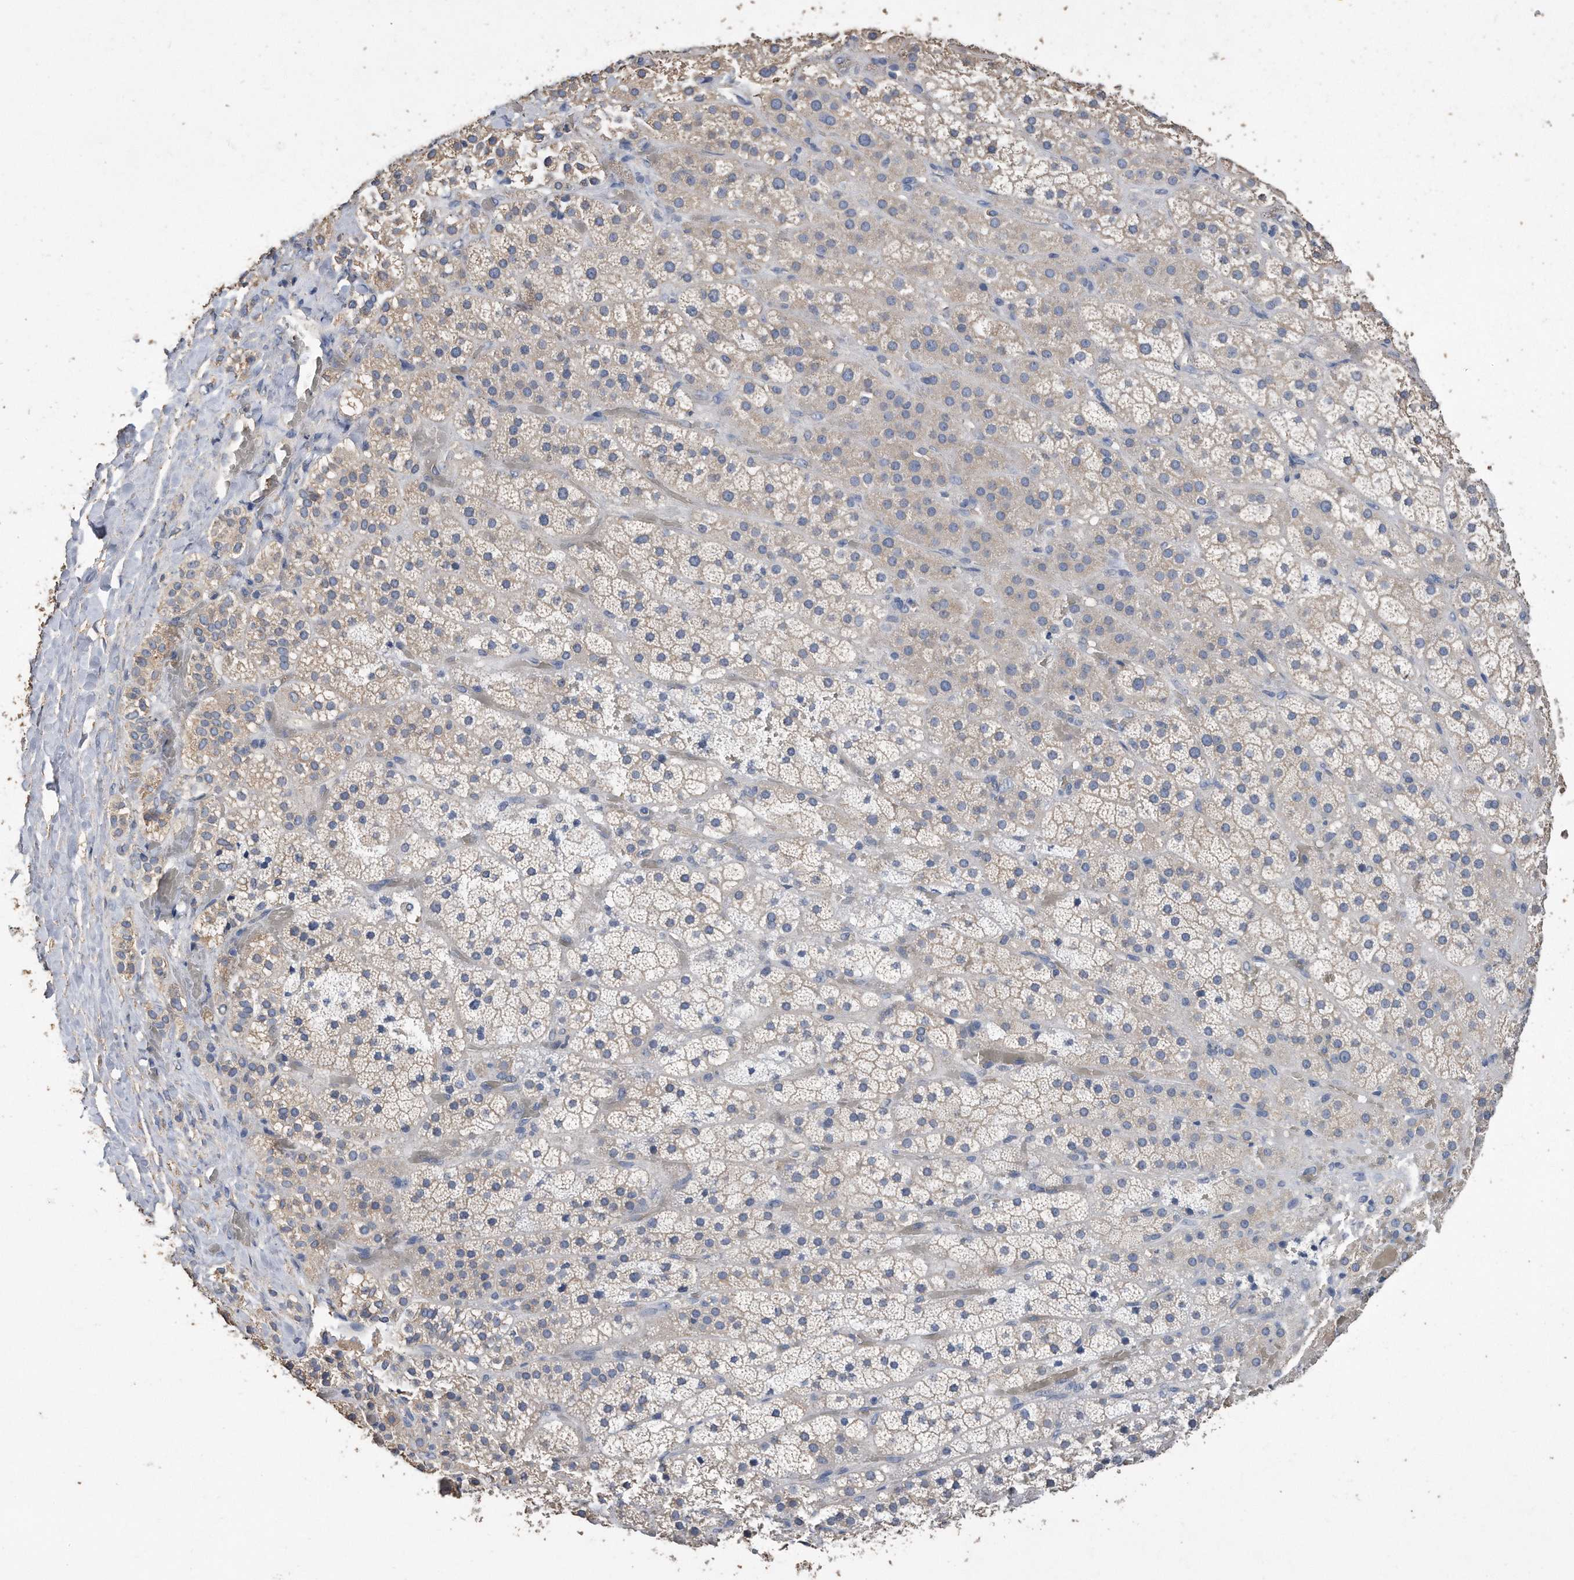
{"staining": {"intensity": "weak", "quantity": "<25%", "location": "cytoplasmic/membranous"}, "tissue": "adrenal gland", "cell_type": "Glandular cells", "image_type": "normal", "snomed": [{"axis": "morphology", "description": "Normal tissue, NOS"}, {"axis": "topography", "description": "Adrenal gland"}], "caption": "An immunohistochemistry micrograph of benign adrenal gland is shown. There is no staining in glandular cells of adrenal gland. (Stains: DAB IHC with hematoxylin counter stain, Microscopy: brightfield microscopy at high magnification).", "gene": "CDCP1", "patient": {"sex": "male", "age": 57}}